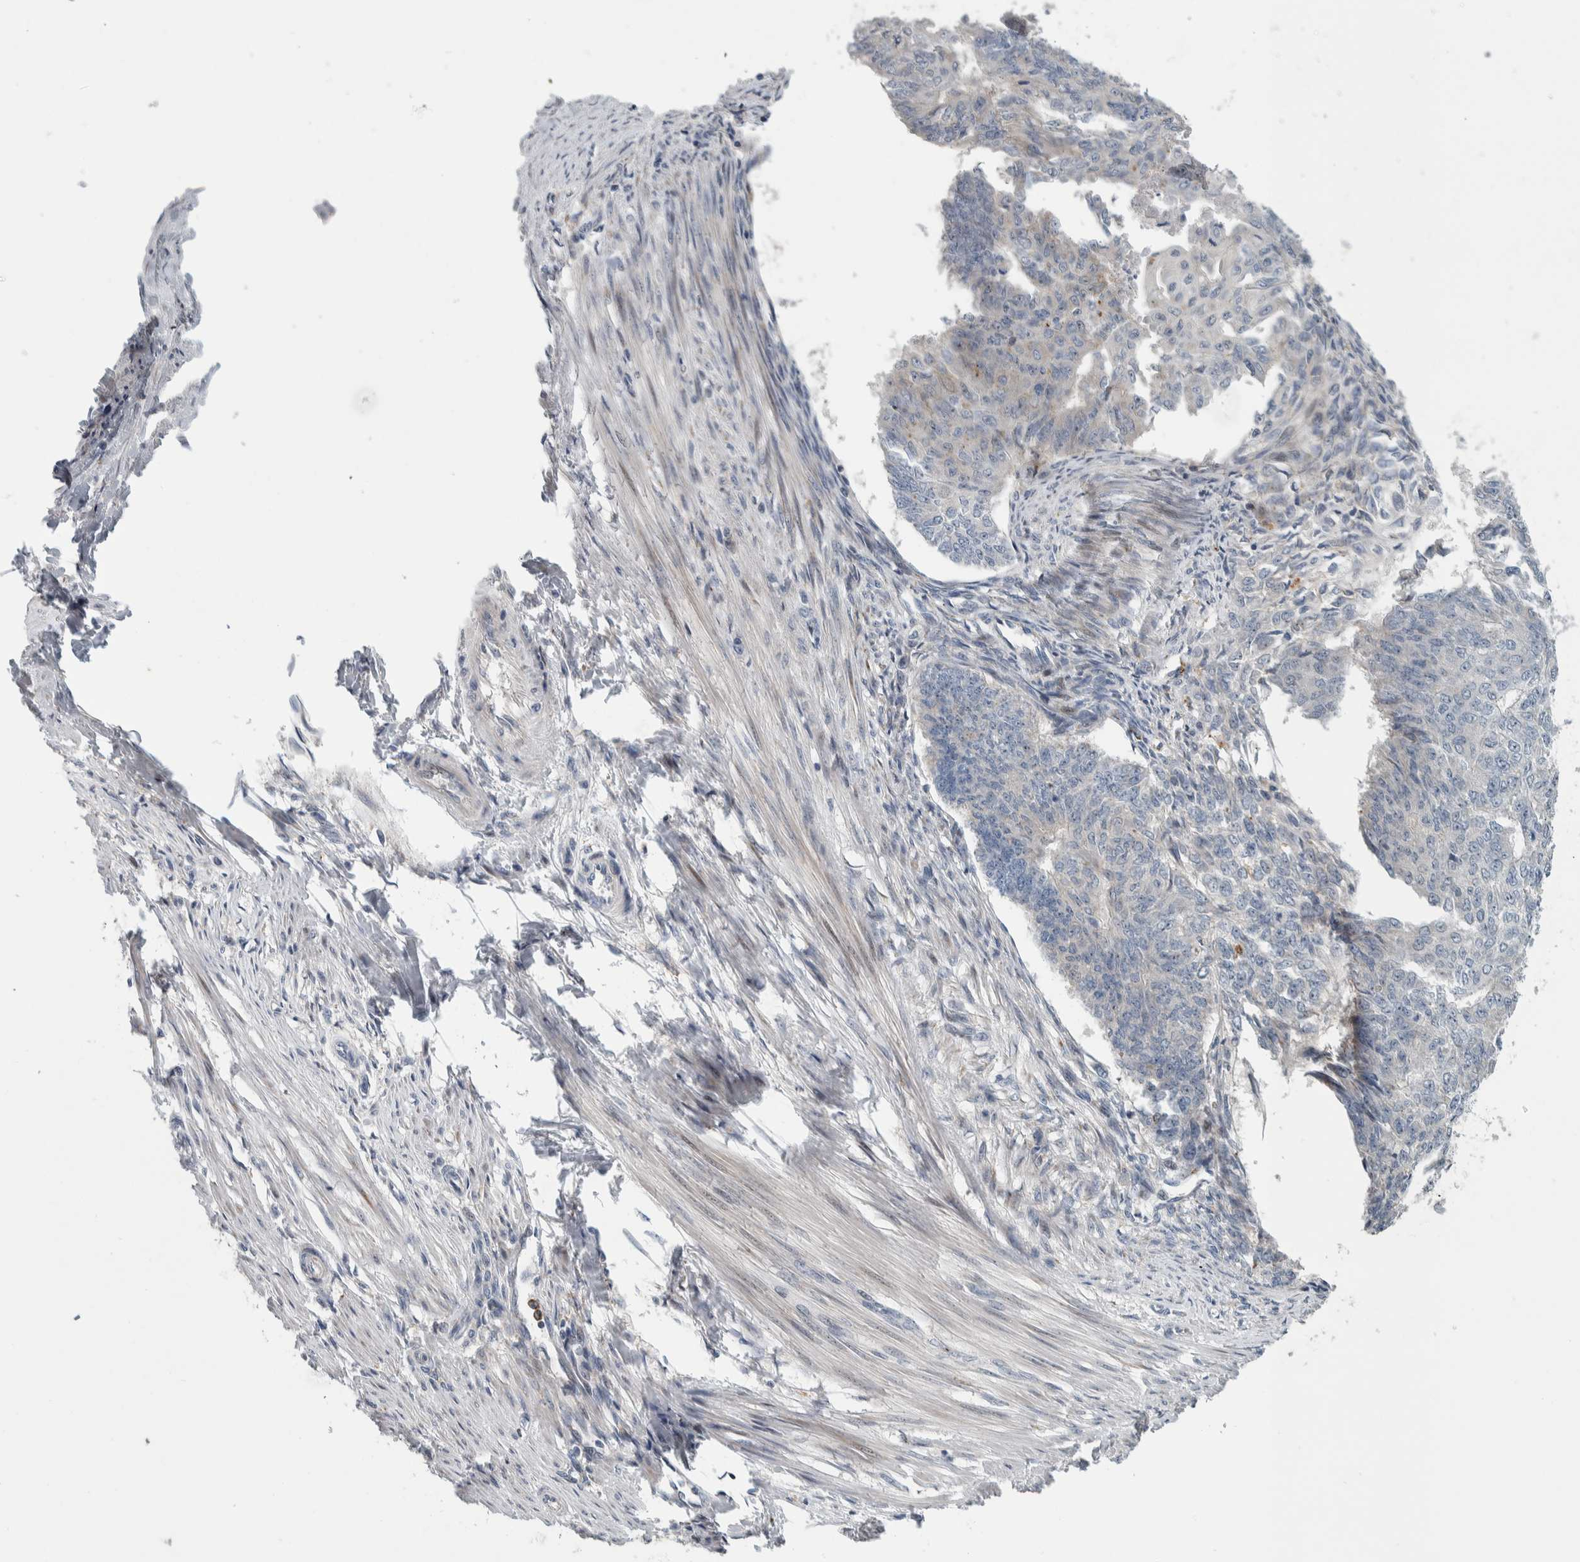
{"staining": {"intensity": "negative", "quantity": "none", "location": "none"}, "tissue": "endometrial cancer", "cell_type": "Tumor cells", "image_type": "cancer", "snomed": [{"axis": "morphology", "description": "Adenocarcinoma, NOS"}, {"axis": "topography", "description": "Endometrium"}], "caption": "A micrograph of human endometrial adenocarcinoma is negative for staining in tumor cells.", "gene": "PRRG4", "patient": {"sex": "female", "age": 32}}